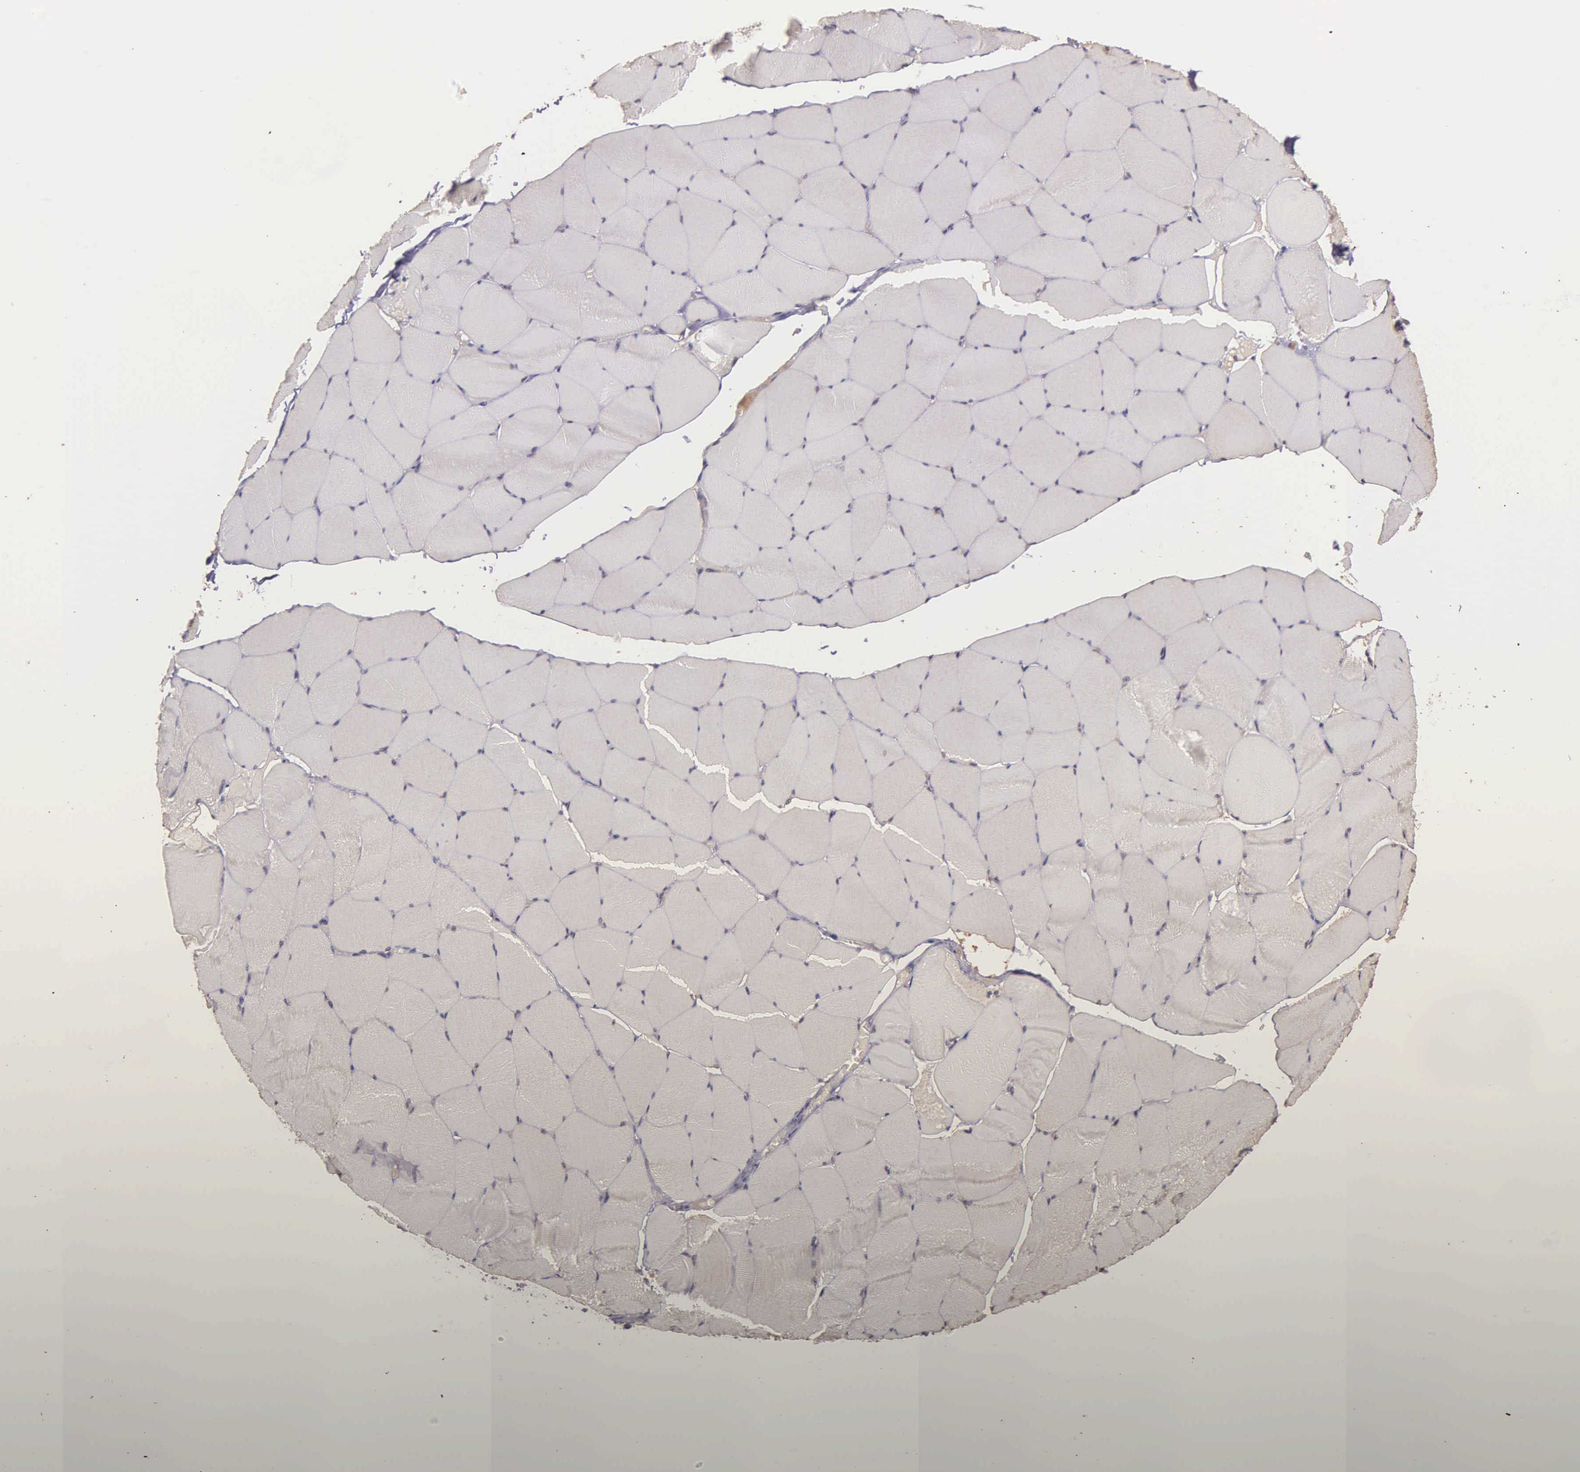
{"staining": {"intensity": "negative", "quantity": "none", "location": "none"}, "tissue": "skeletal muscle", "cell_type": "Myocytes", "image_type": "normal", "snomed": [{"axis": "morphology", "description": "Normal tissue, NOS"}, {"axis": "topography", "description": "Skeletal muscle"}, {"axis": "topography", "description": "Salivary gland"}], "caption": "Immunohistochemistry (IHC) micrograph of unremarkable human skeletal muscle stained for a protein (brown), which shows no staining in myocytes.", "gene": "MCM5", "patient": {"sex": "male", "age": 62}}